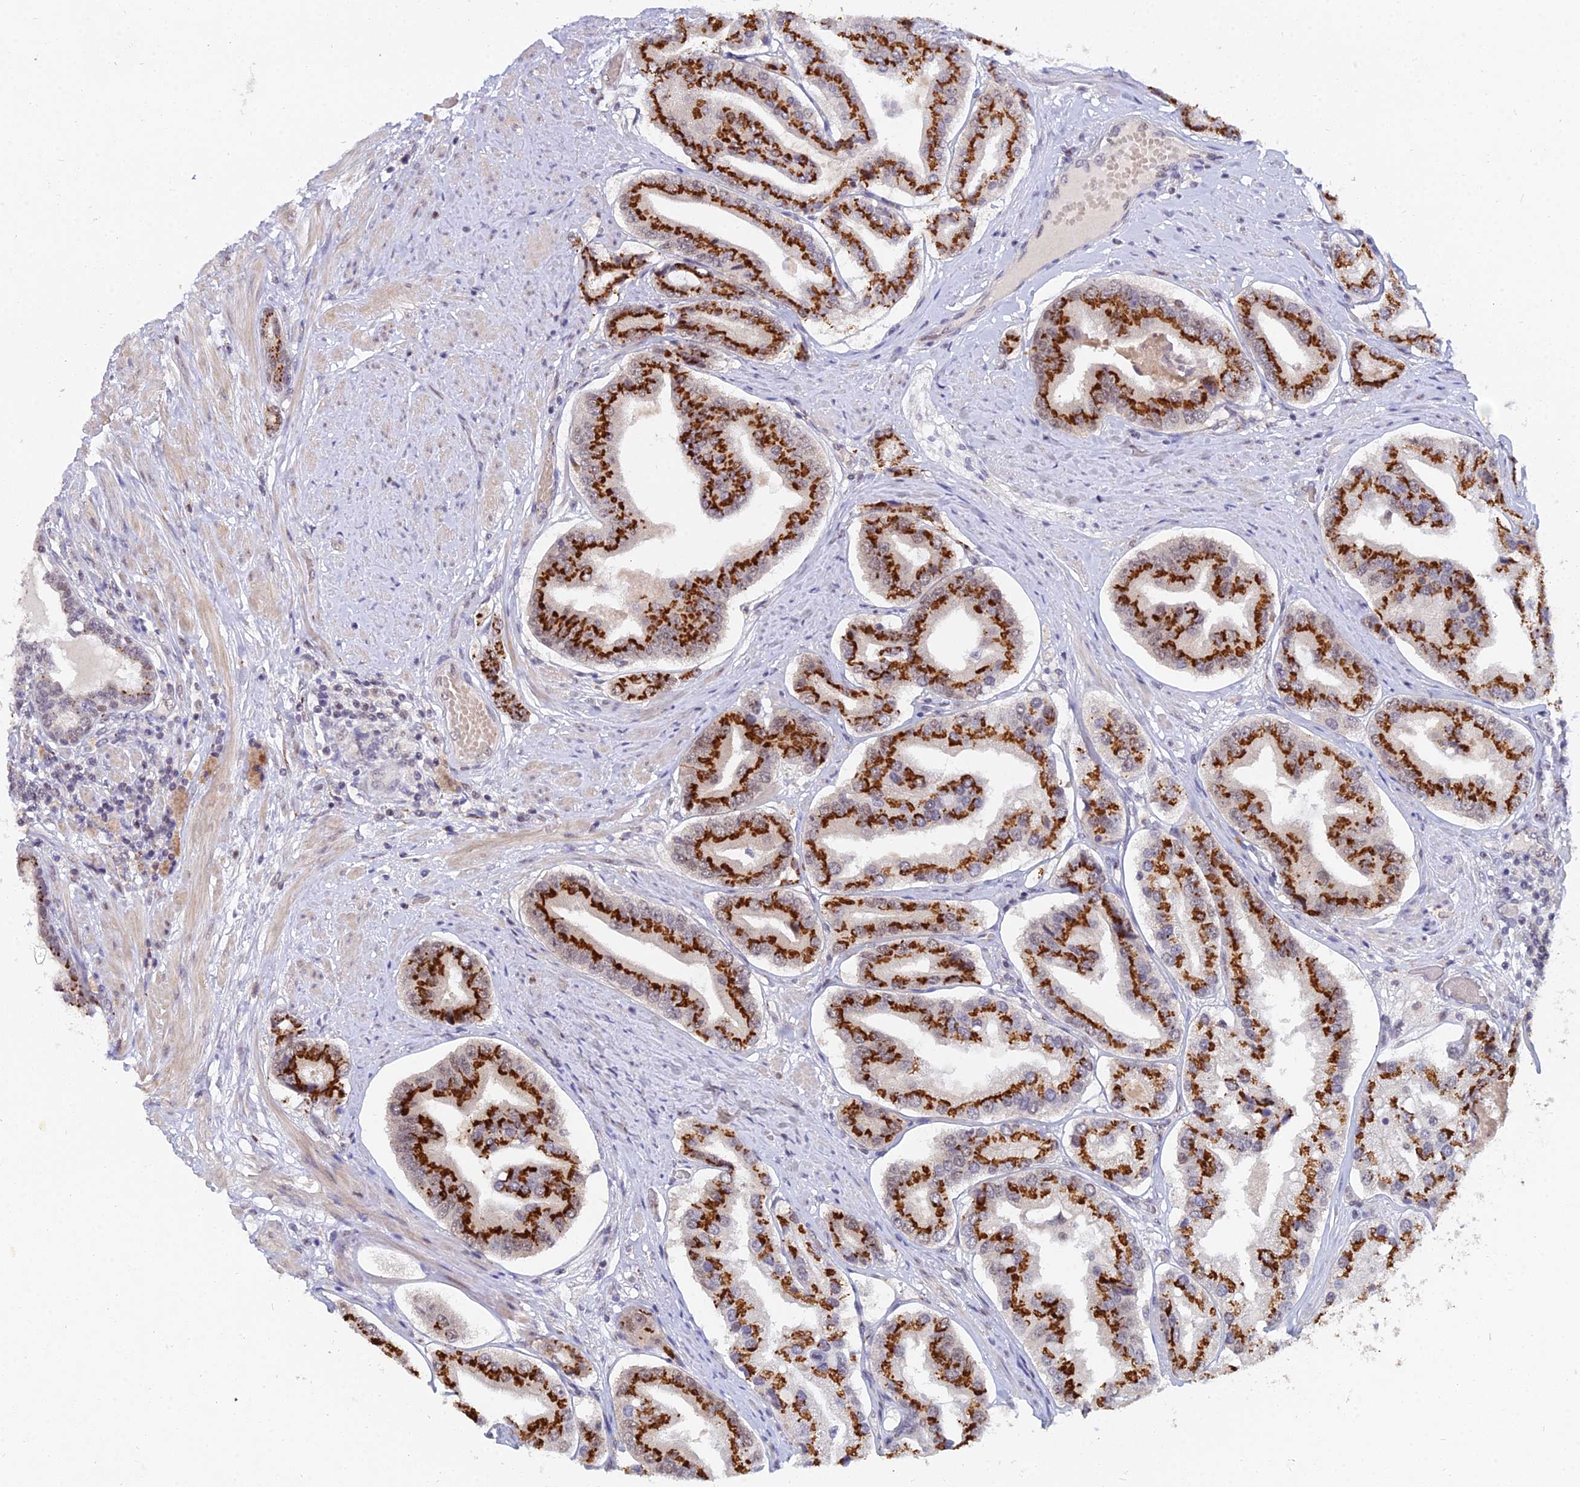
{"staining": {"intensity": "strong", "quantity": ">75%", "location": "cytoplasmic/membranous,nuclear"}, "tissue": "prostate cancer", "cell_type": "Tumor cells", "image_type": "cancer", "snomed": [{"axis": "morphology", "description": "Adenocarcinoma, High grade"}, {"axis": "topography", "description": "Prostate"}], "caption": "A brown stain labels strong cytoplasmic/membranous and nuclear expression of a protein in prostate cancer tumor cells.", "gene": "THOC3", "patient": {"sex": "male", "age": 63}}